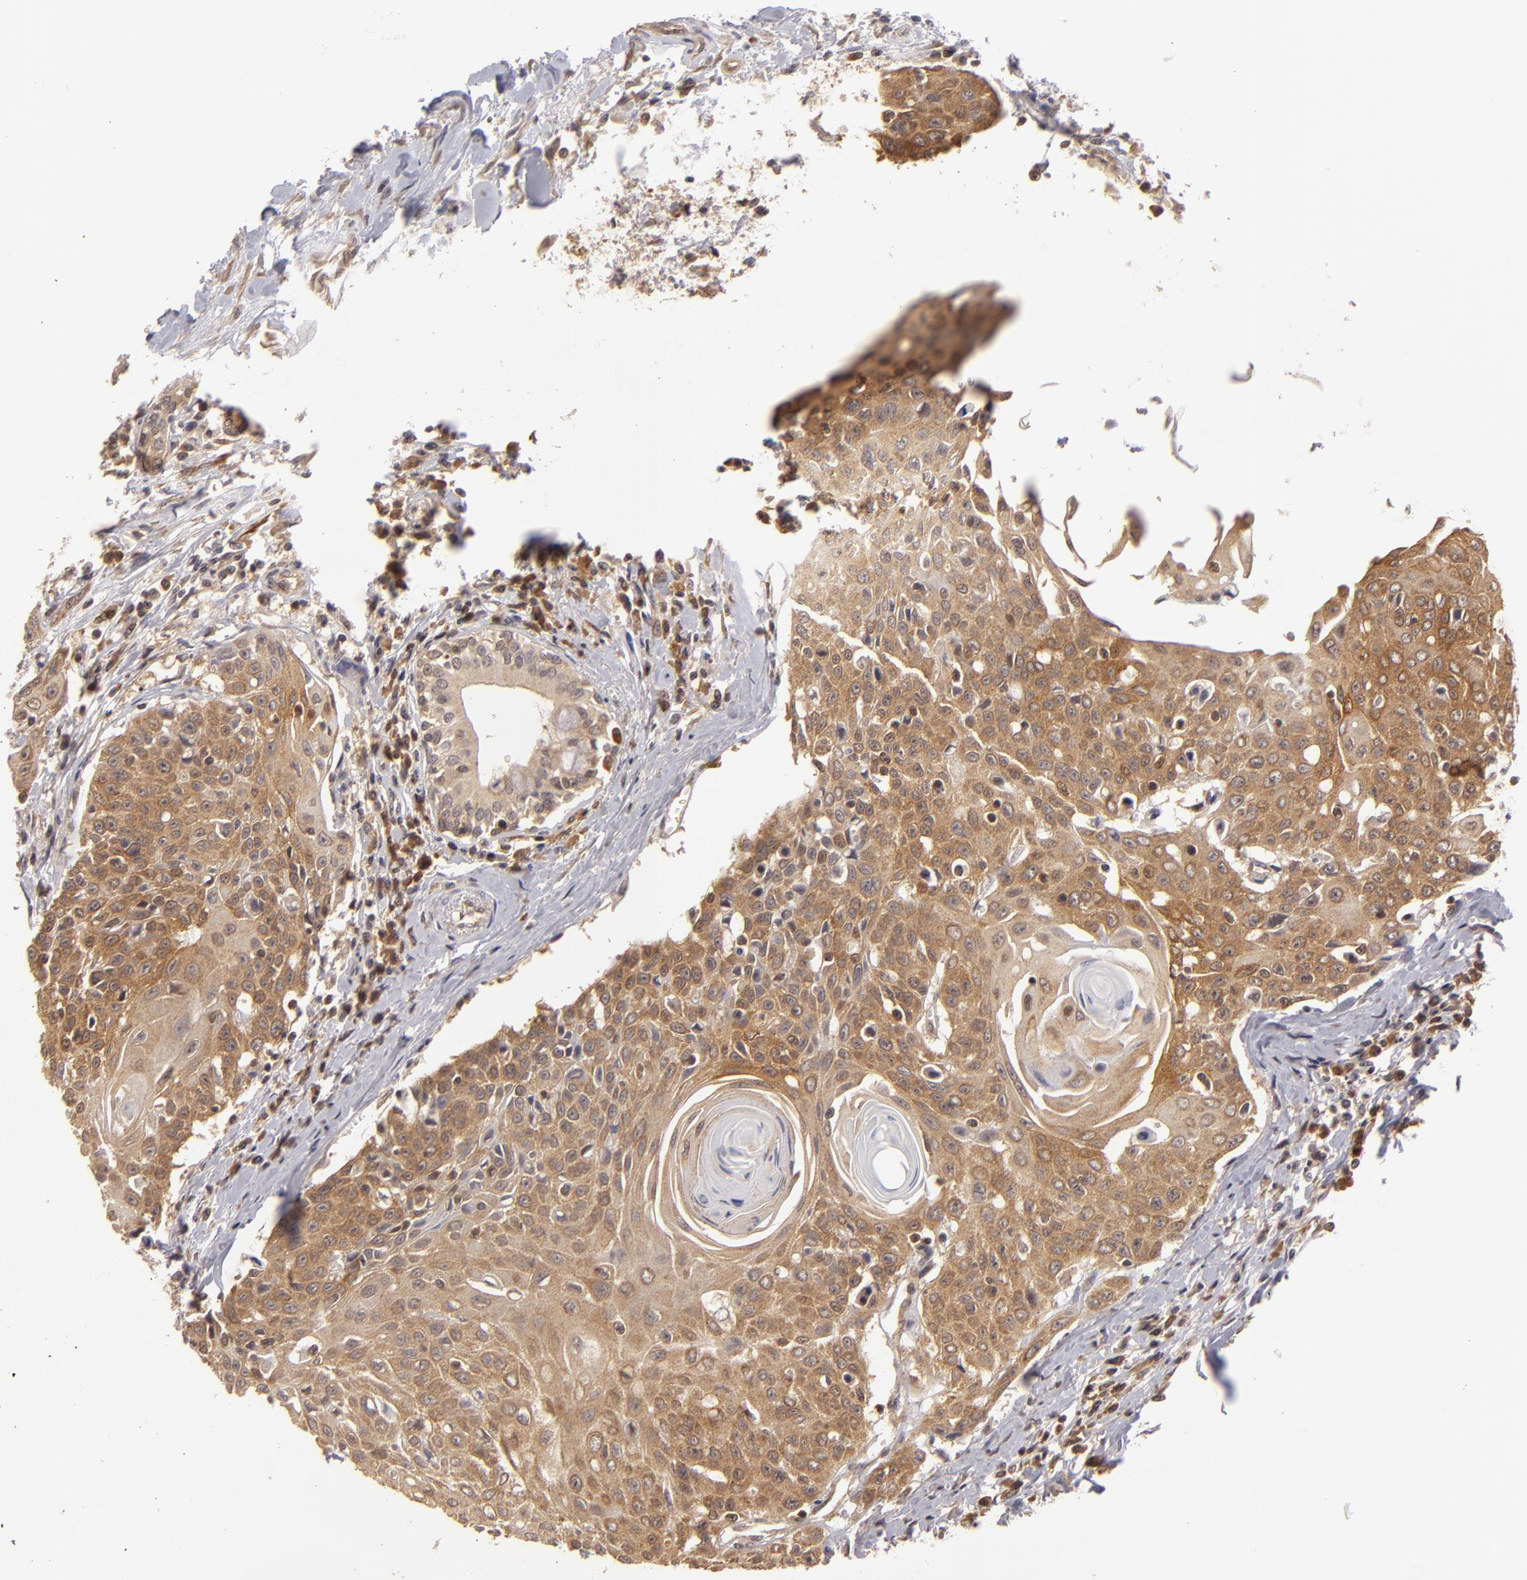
{"staining": {"intensity": "moderate", "quantity": ">75%", "location": "cytoplasmic/membranous"}, "tissue": "head and neck cancer", "cell_type": "Tumor cells", "image_type": "cancer", "snomed": [{"axis": "morphology", "description": "Squamous cell carcinoma, NOS"}, {"axis": "morphology", "description": "Squamous cell carcinoma, metastatic, NOS"}, {"axis": "topography", "description": "Lymph node"}, {"axis": "topography", "description": "Salivary gland"}, {"axis": "topography", "description": "Head-Neck"}], "caption": "Moderate cytoplasmic/membranous protein positivity is identified in about >75% of tumor cells in head and neck metastatic squamous cell carcinoma. The protein of interest is shown in brown color, while the nuclei are stained blue.", "gene": "MAPK3", "patient": {"sex": "female", "age": 74}}